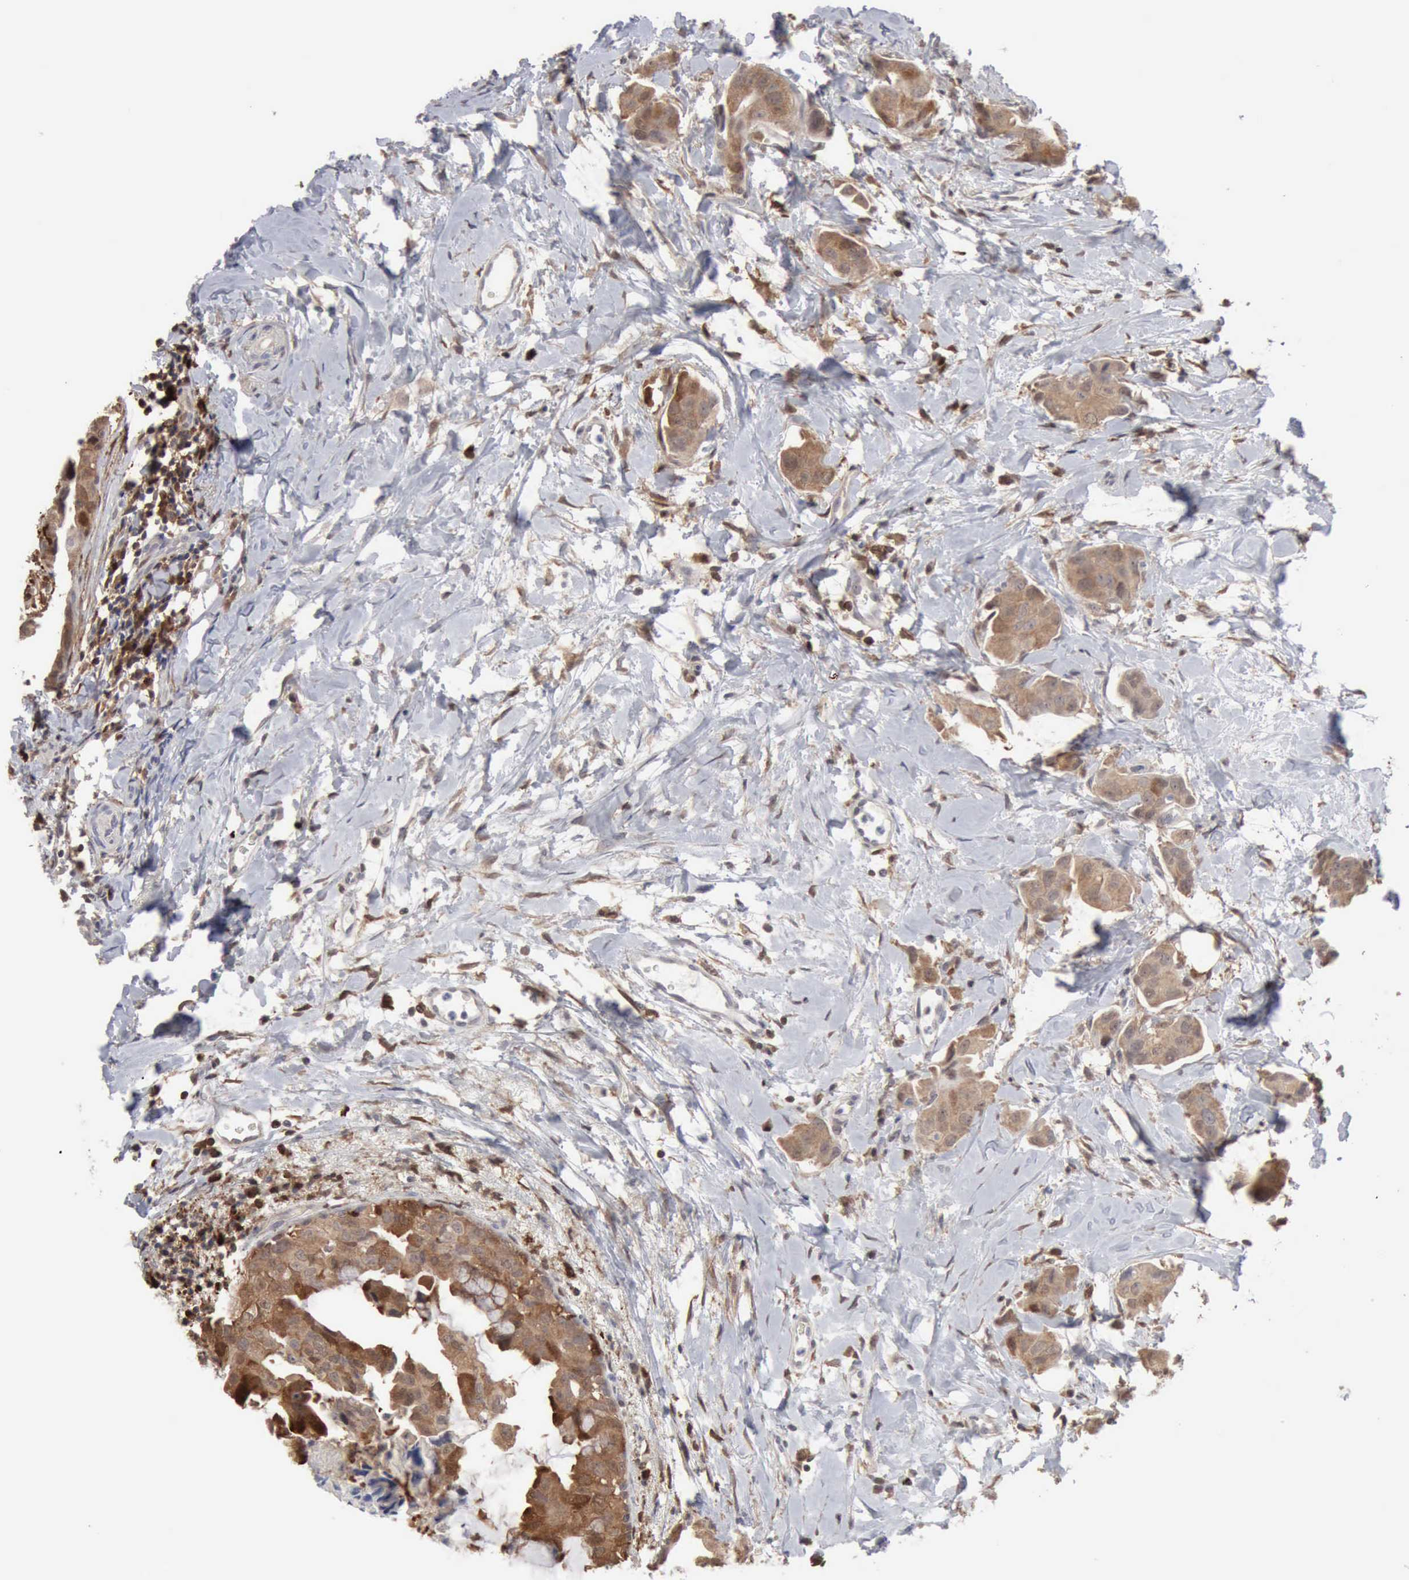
{"staining": {"intensity": "moderate", "quantity": ">75%", "location": "cytoplasmic/membranous"}, "tissue": "breast cancer", "cell_type": "Tumor cells", "image_type": "cancer", "snomed": [{"axis": "morphology", "description": "Duct carcinoma"}, {"axis": "topography", "description": "Breast"}], "caption": "Moderate cytoplasmic/membranous expression for a protein is present in approximately >75% of tumor cells of breast cancer using immunohistochemistry.", "gene": "STAT1", "patient": {"sex": "female", "age": 40}}